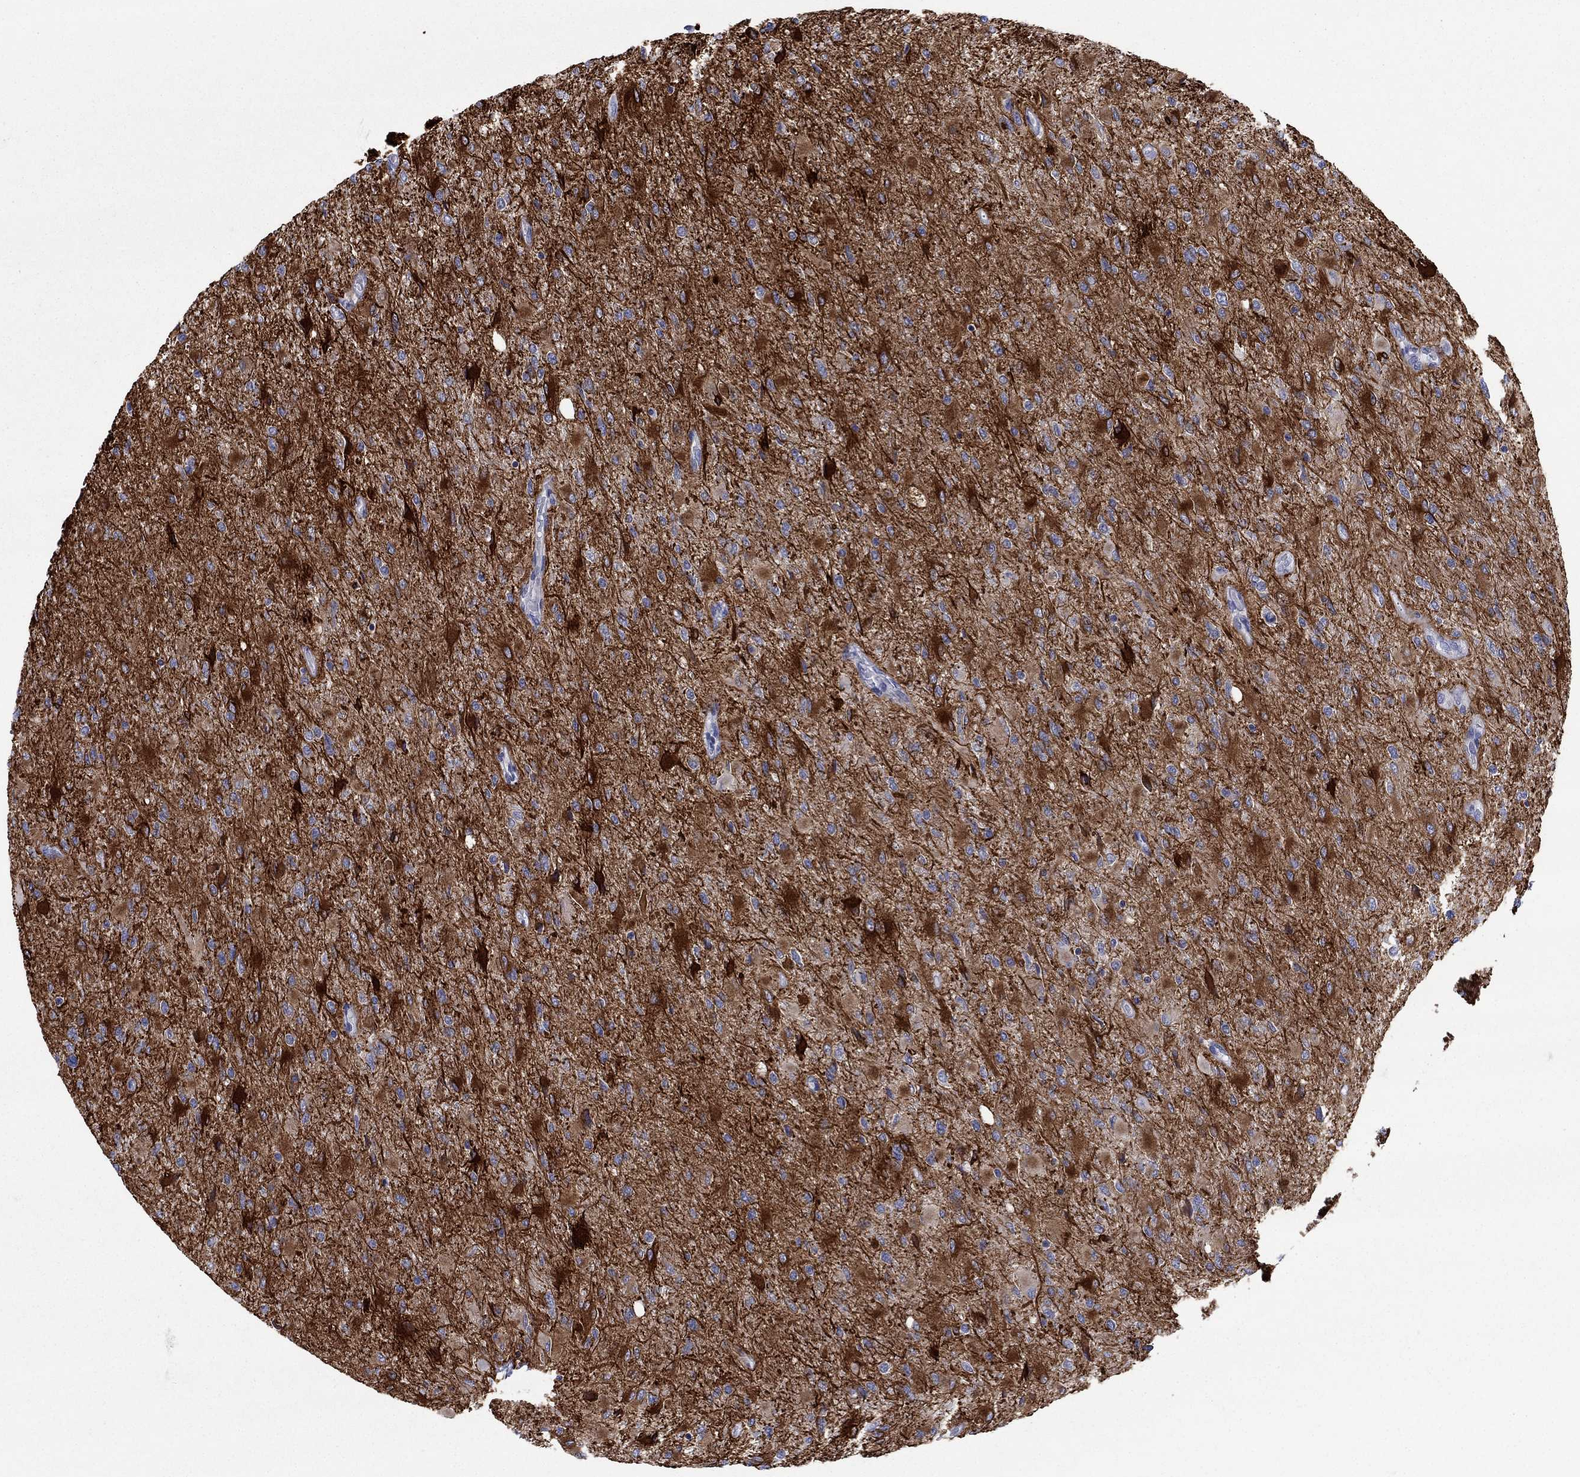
{"staining": {"intensity": "negative", "quantity": "none", "location": "none"}, "tissue": "glioma", "cell_type": "Tumor cells", "image_type": "cancer", "snomed": [{"axis": "morphology", "description": "Glioma, malignant, High grade"}, {"axis": "topography", "description": "Cerebral cortex"}], "caption": "An image of malignant glioma (high-grade) stained for a protein exhibits no brown staining in tumor cells.", "gene": "FXR1", "patient": {"sex": "female", "age": 36}}